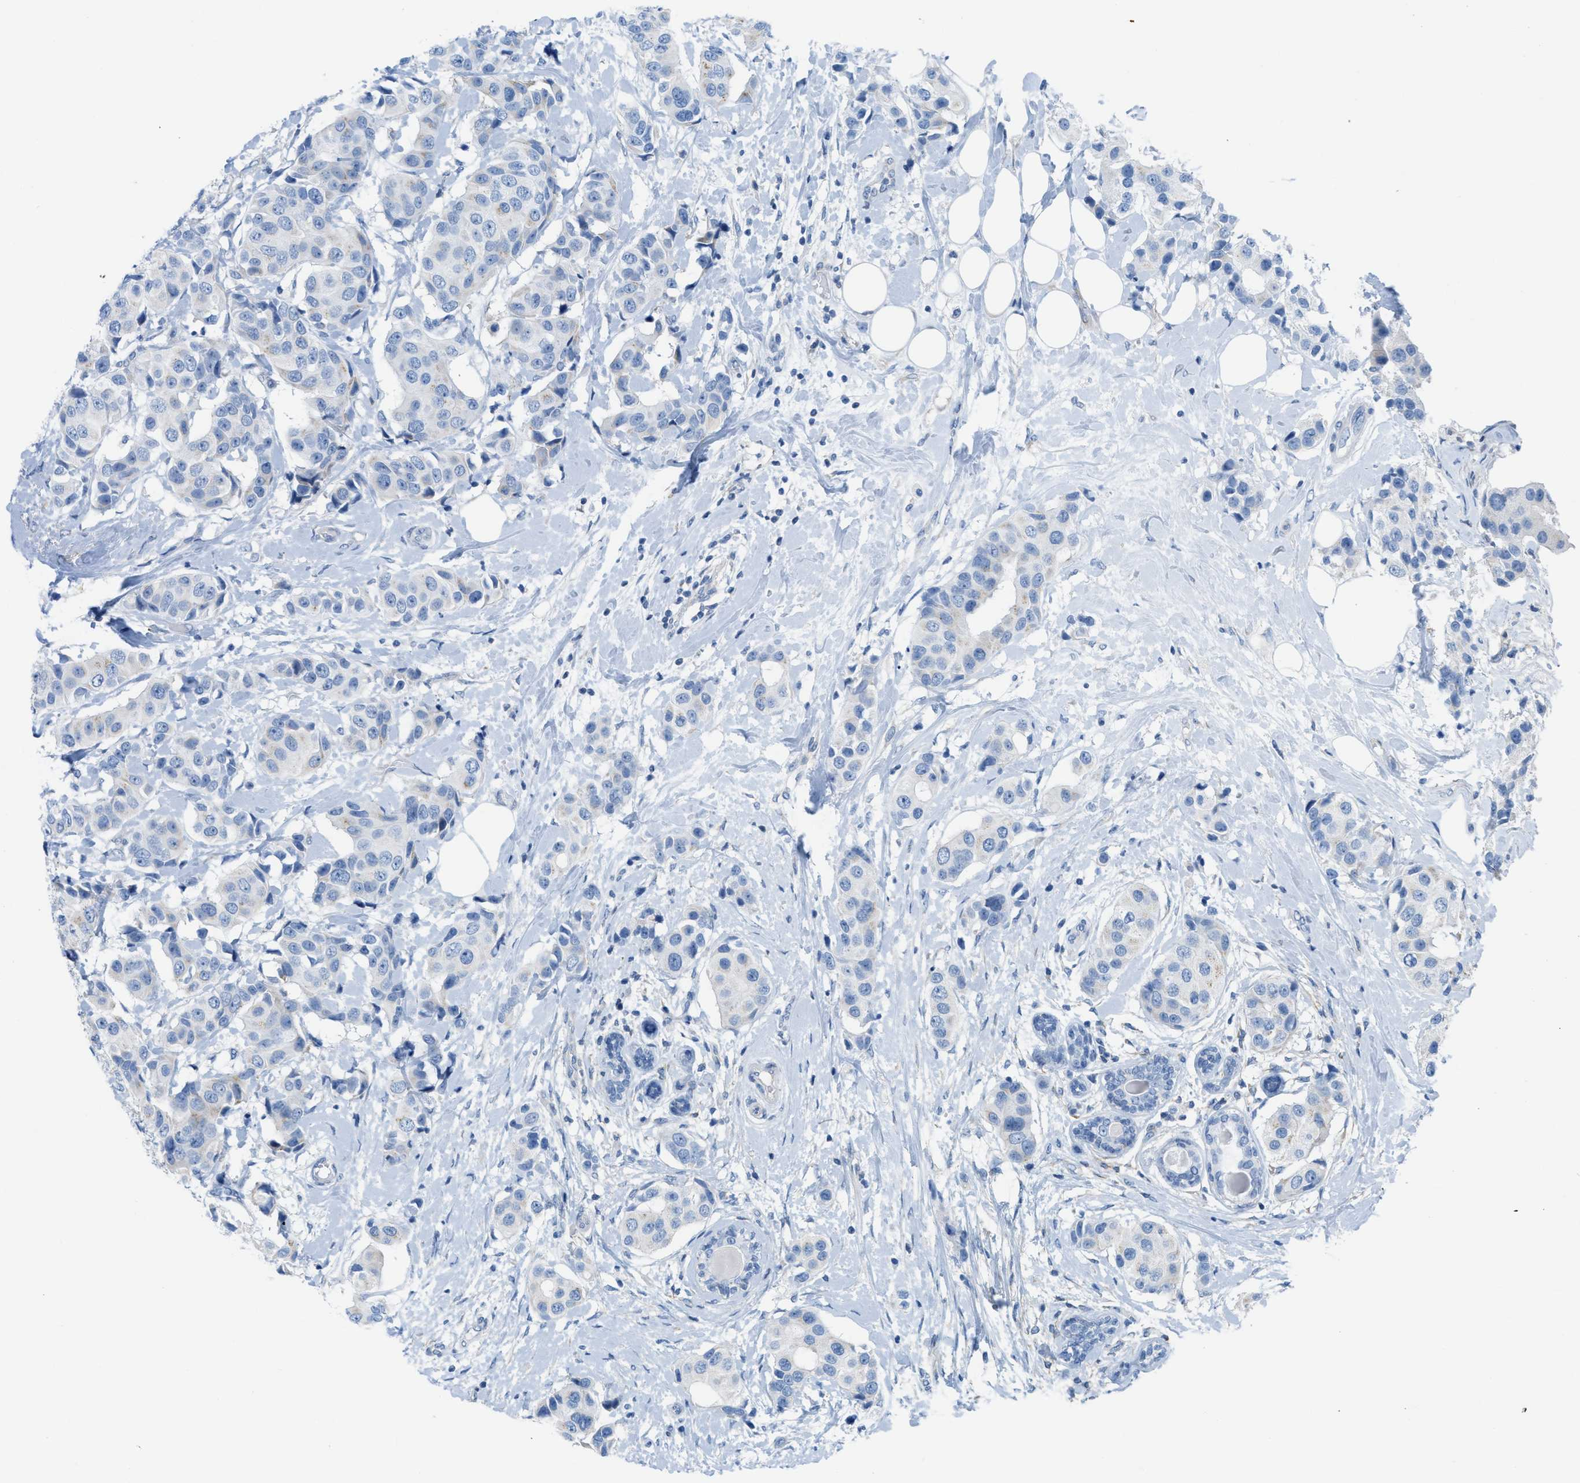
{"staining": {"intensity": "negative", "quantity": "none", "location": "none"}, "tissue": "breast cancer", "cell_type": "Tumor cells", "image_type": "cancer", "snomed": [{"axis": "morphology", "description": "Normal tissue, NOS"}, {"axis": "morphology", "description": "Duct carcinoma"}, {"axis": "topography", "description": "Breast"}], "caption": "DAB immunohistochemical staining of breast cancer (intraductal carcinoma) exhibits no significant expression in tumor cells.", "gene": "ASGR1", "patient": {"sex": "female", "age": 39}}